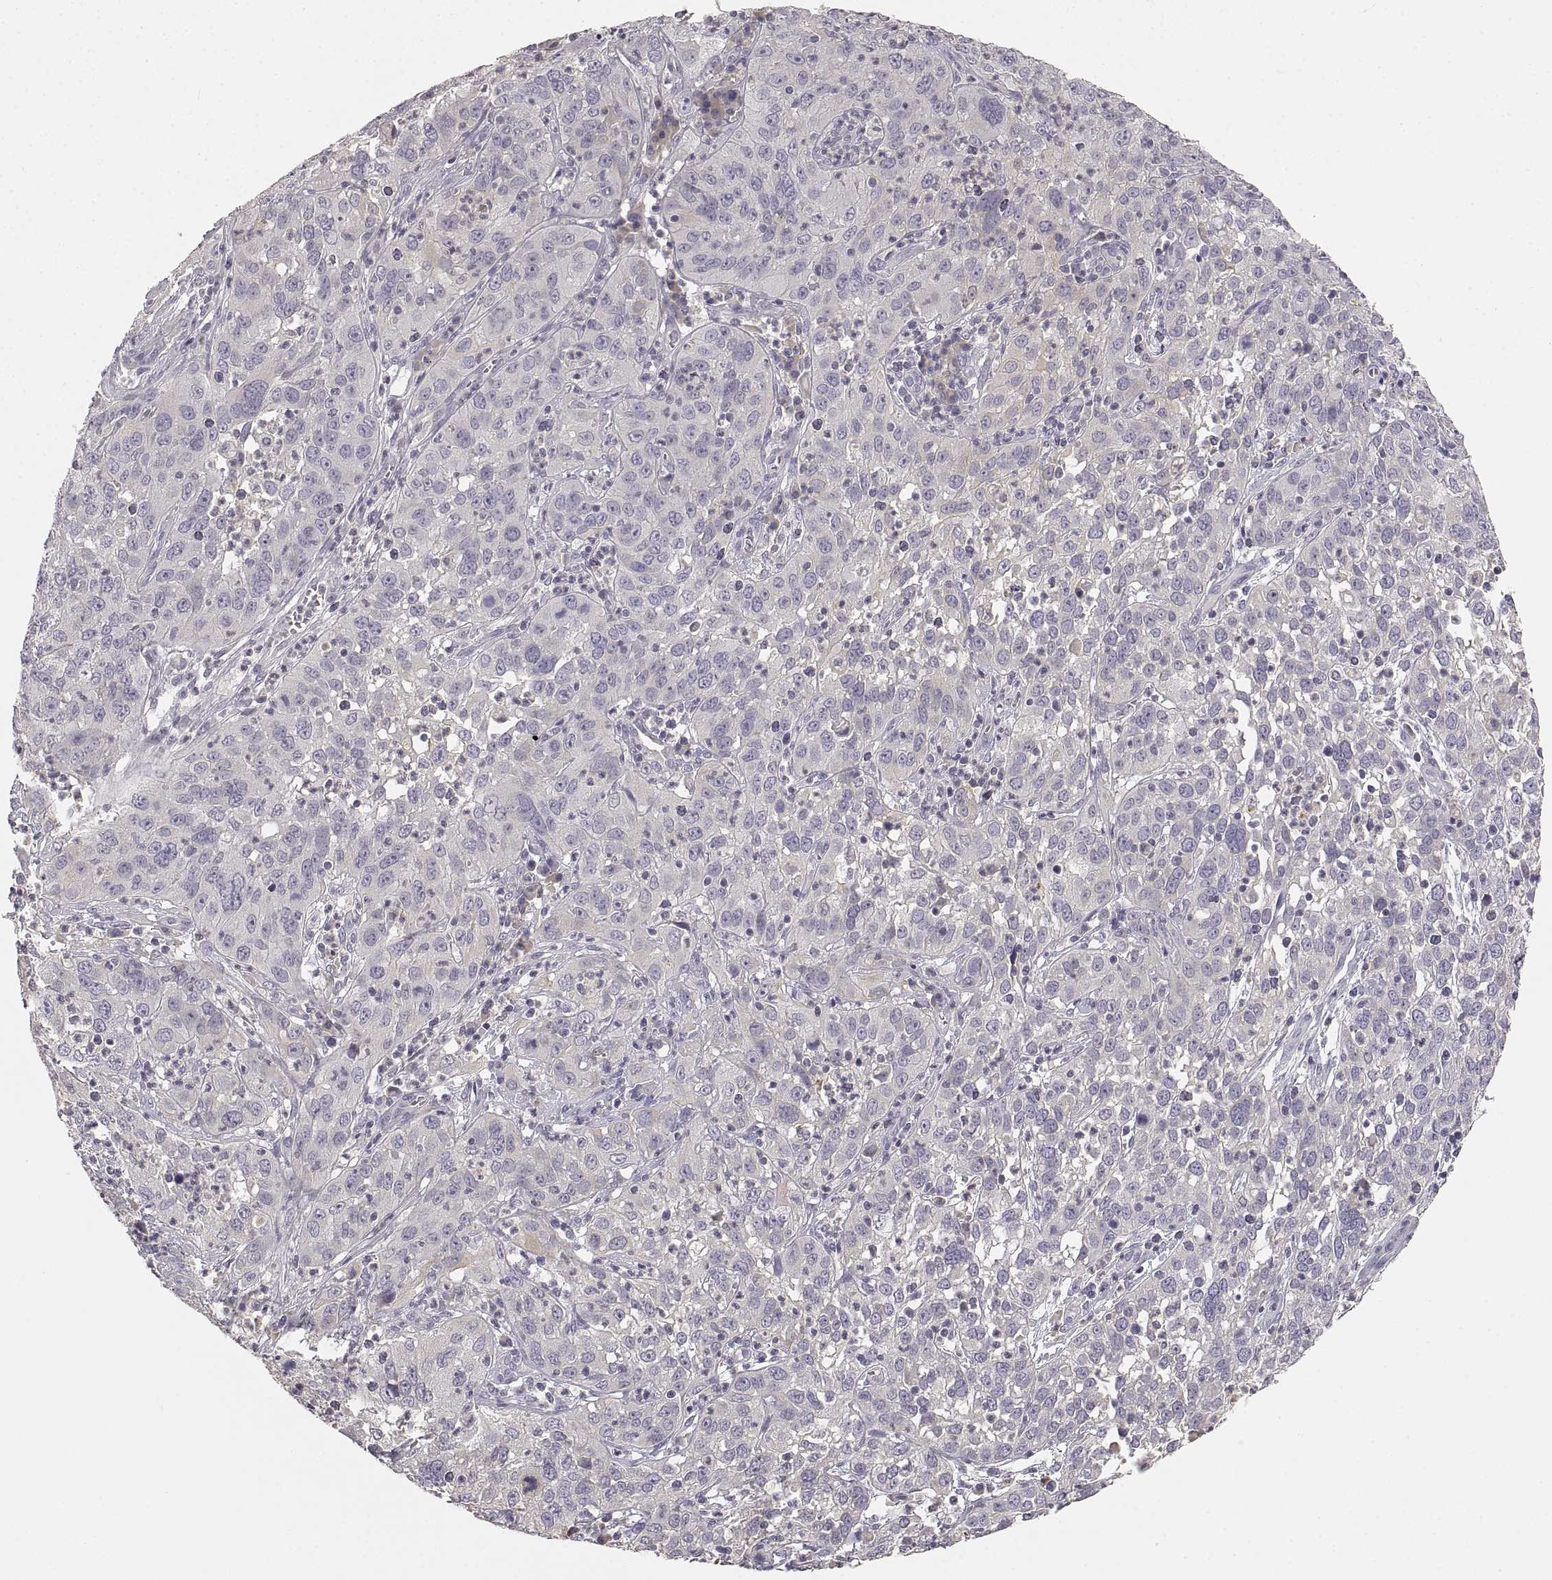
{"staining": {"intensity": "negative", "quantity": "none", "location": "none"}, "tissue": "cervical cancer", "cell_type": "Tumor cells", "image_type": "cancer", "snomed": [{"axis": "morphology", "description": "Squamous cell carcinoma, NOS"}, {"axis": "topography", "description": "Cervix"}], "caption": "The IHC image has no significant expression in tumor cells of squamous cell carcinoma (cervical) tissue.", "gene": "RUNDC3A", "patient": {"sex": "female", "age": 32}}